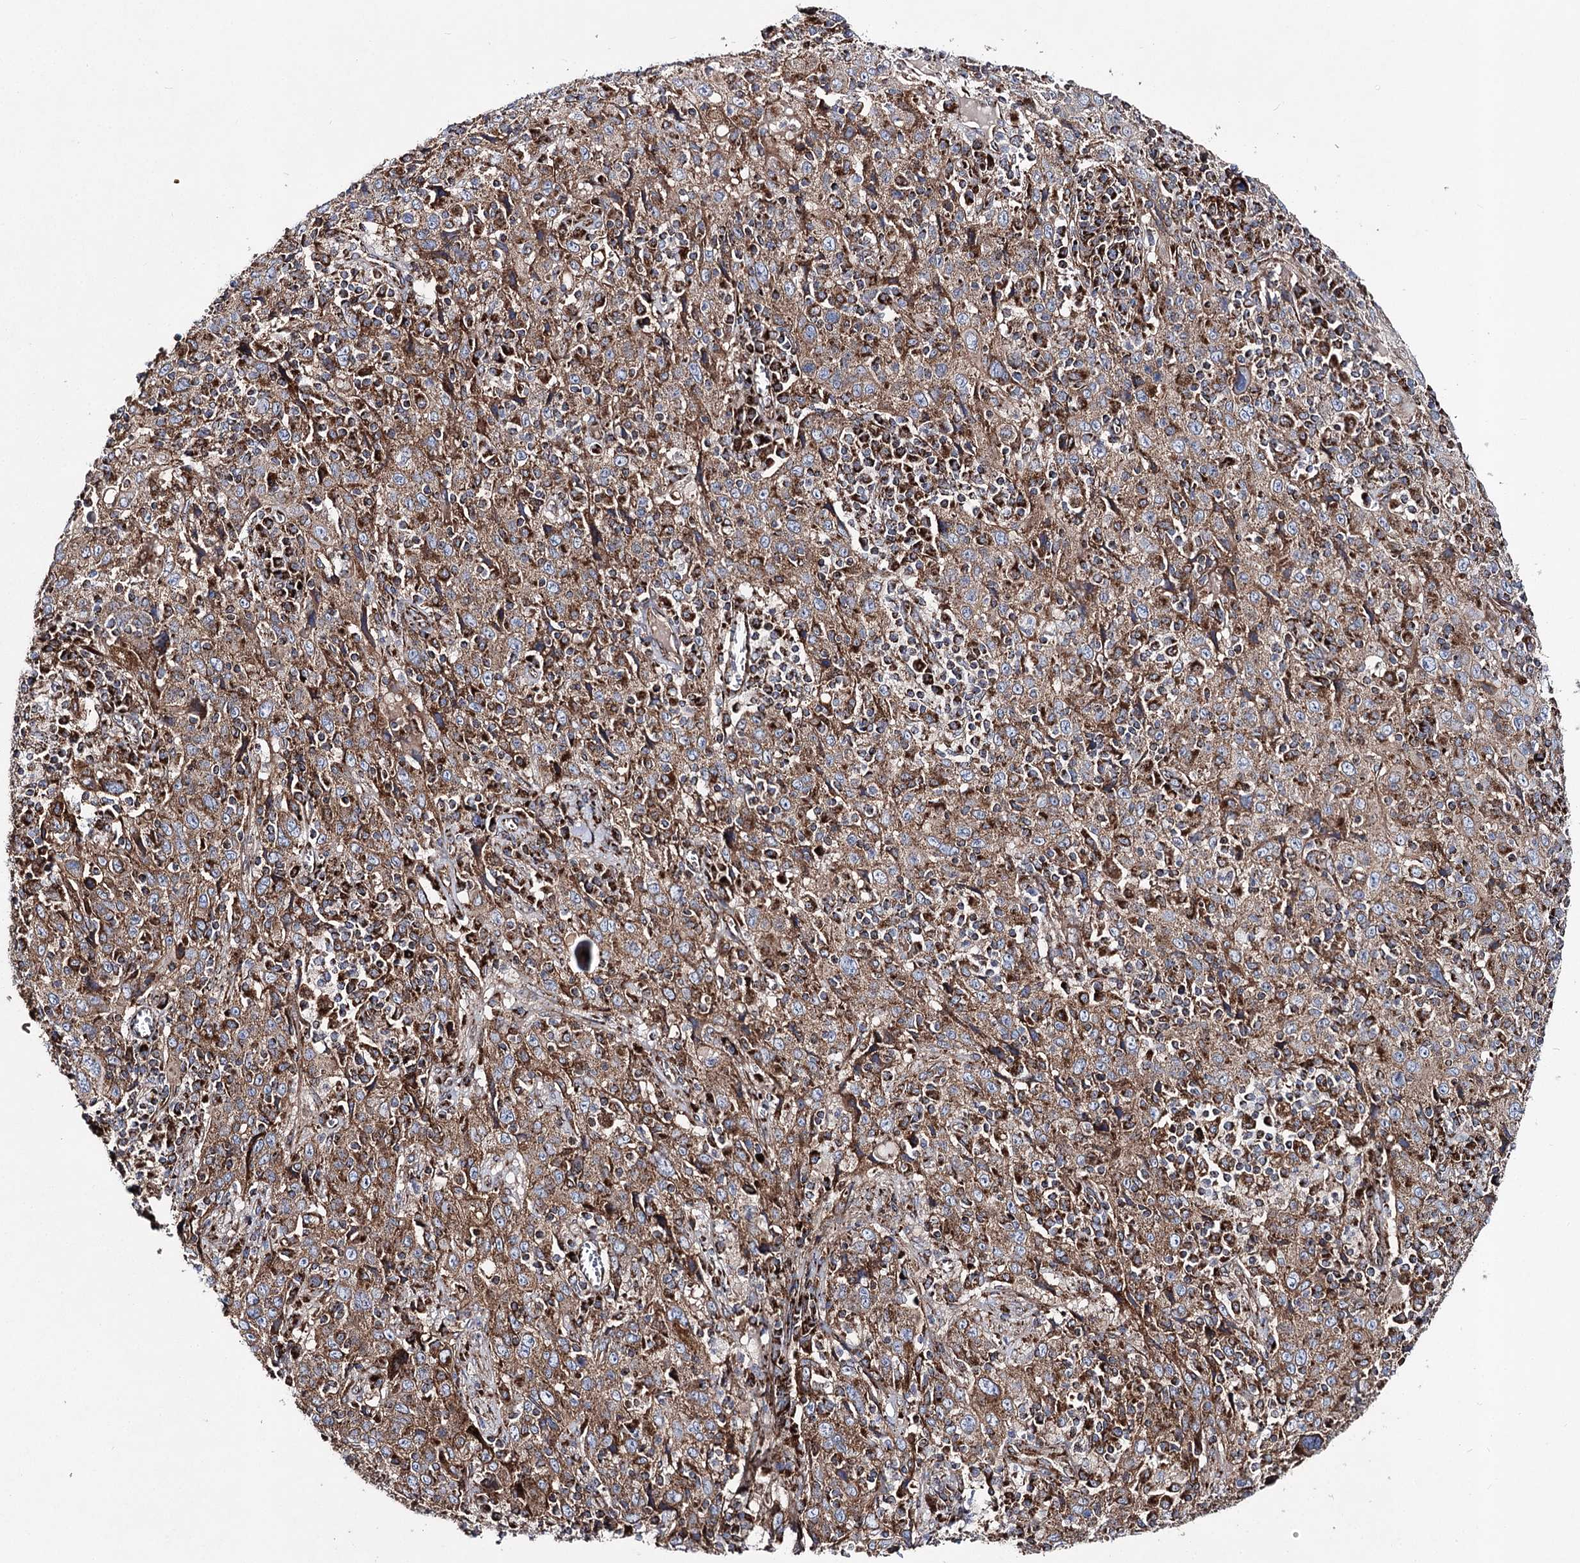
{"staining": {"intensity": "moderate", "quantity": ">75%", "location": "cytoplasmic/membranous"}, "tissue": "cervical cancer", "cell_type": "Tumor cells", "image_type": "cancer", "snomed": [{"axis": "morphology", "description": "Squamous cell carcinoma, NOS"}, {"axis": "topography", "description": "Cervix"}], "caption": "Protein staining of cervical squamous cell carcinoma tissue exhibits moderate cytoplasmic/membranous staining in about >75% of tumor cells.", "gene": "MSANTD2", "patient": {"sex": "female", "age": 46}}